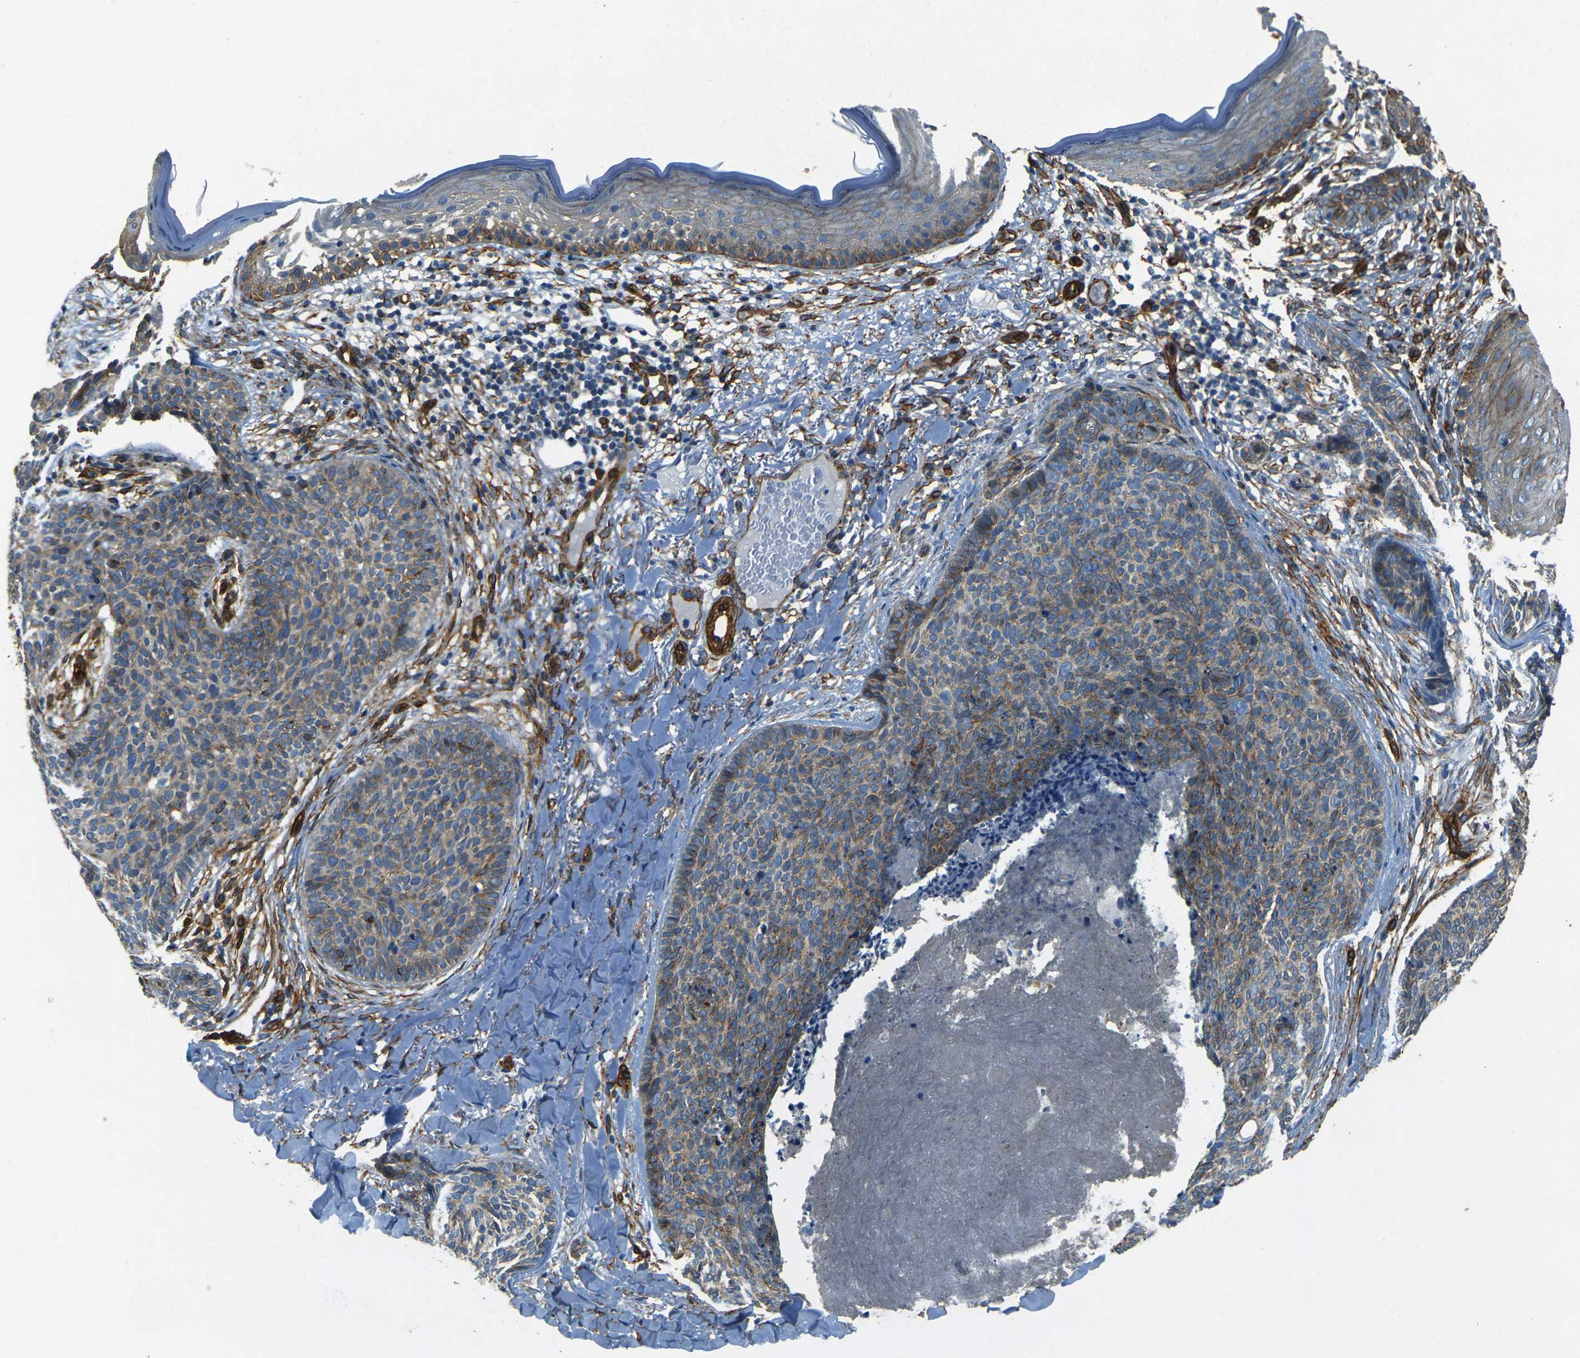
{"staining": {"intensity": "moderate", "quantity": "25%-75%", "location": "cytoplasmic/membranous"}, "tissue": "skin cancer", "cell_type": "Tumor cells", "image_type": "cancer", "snomed": [{"axis": "morphology", "description": "Basal cell carcinoma"}, {"axis": "topography", "description": "Skin"}], "caption": "Skin basal cell carcinoma stained for a protein (brown) reveals moderate cytoplasmic/membranous positive positivity in about 25%-75% of tumor cells.", "gene": "EPHA7", "patient": {"sex": "female", "age": 70}}